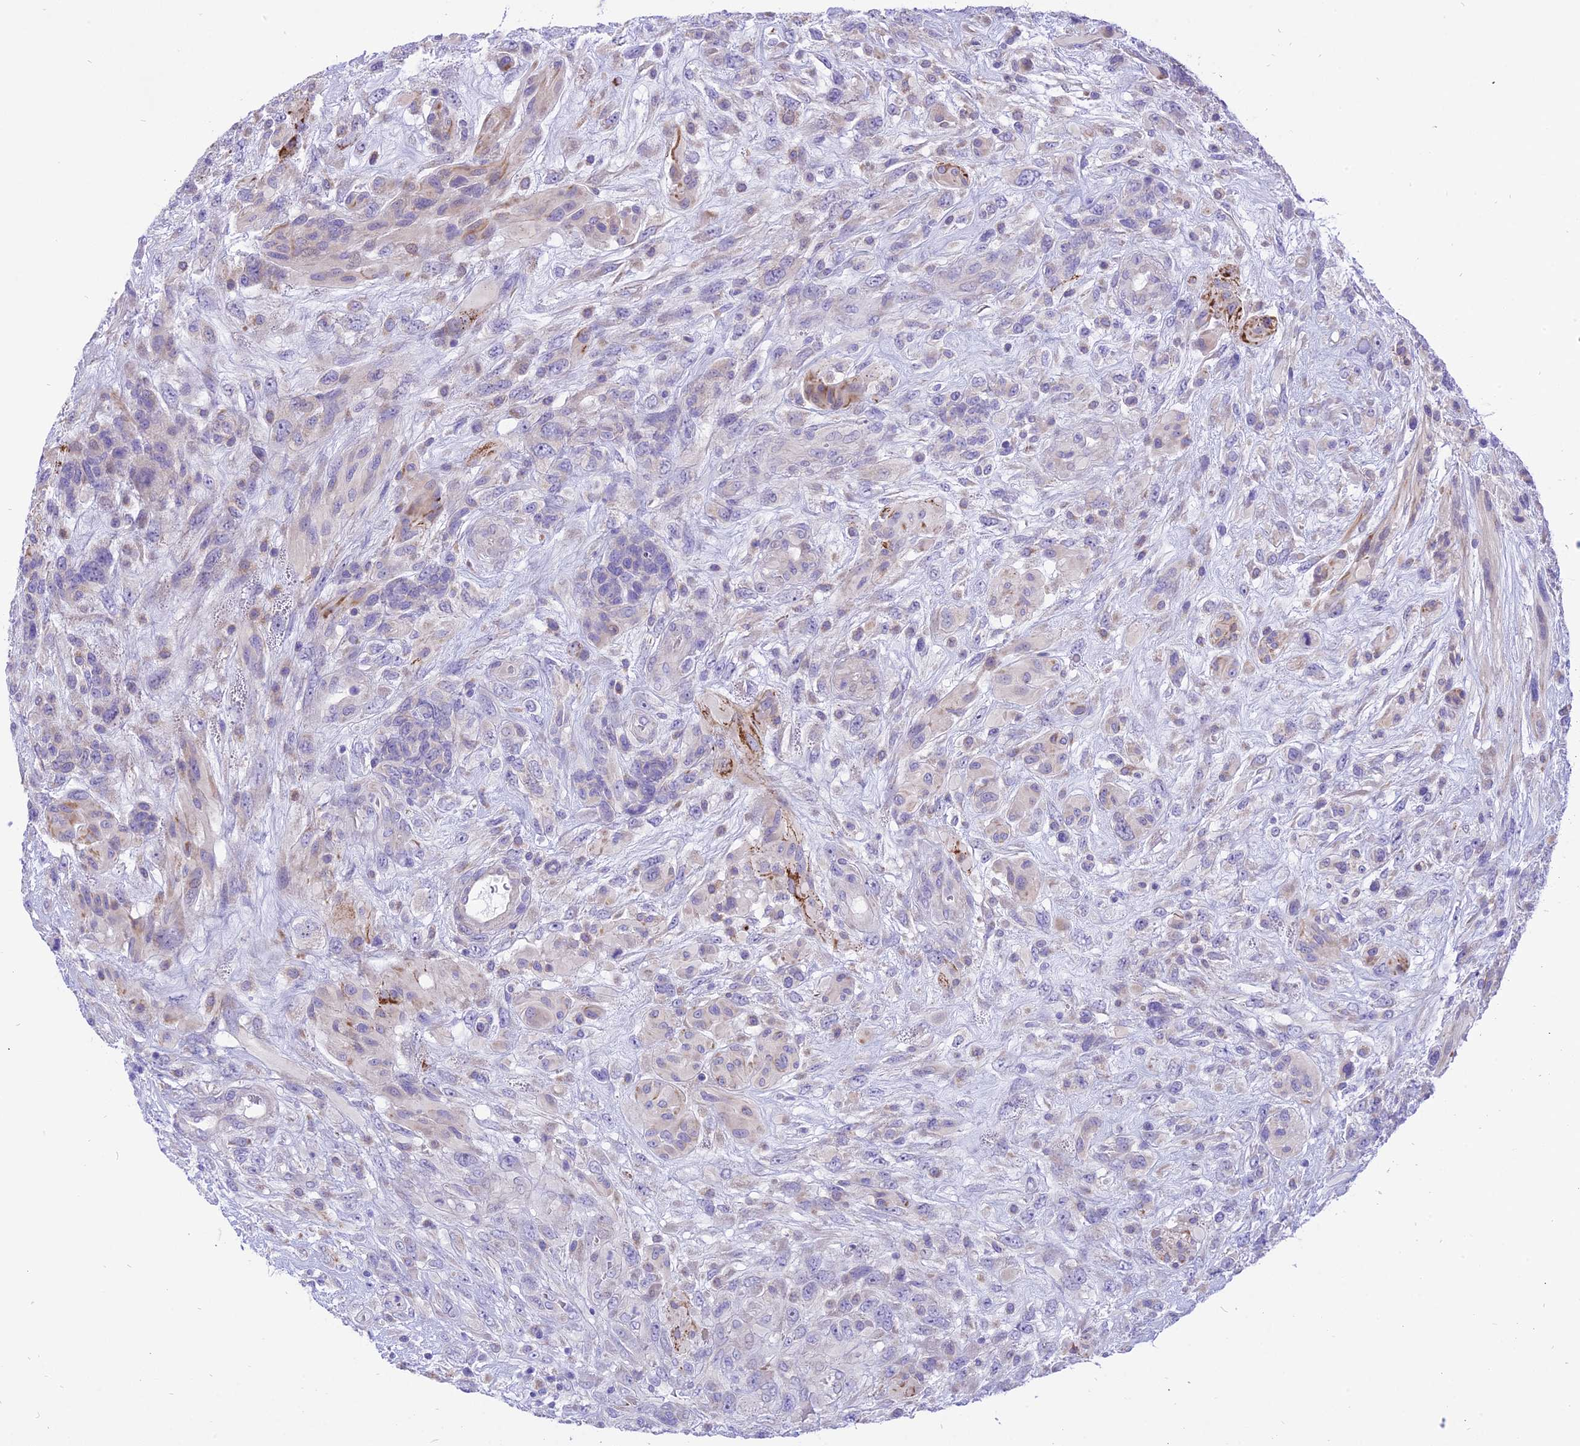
{"staining": {"intensity": "negative", "quantity": "none", "location": "none"}, "tissue": "glioma", "cell_type": "Tumor cells", "image_type": "cancer", "snomed": [{"axis": "morphology", "description": "Glioma, malignant, High grade"}, {"axis": "topography", "description": "Brain"}], "caption": "The image reveals no significant expression in tumor cells of high-grade glioma (malignant).", "gene": "ARMCX6", "patient": {"sex": "male", "age": 61}}